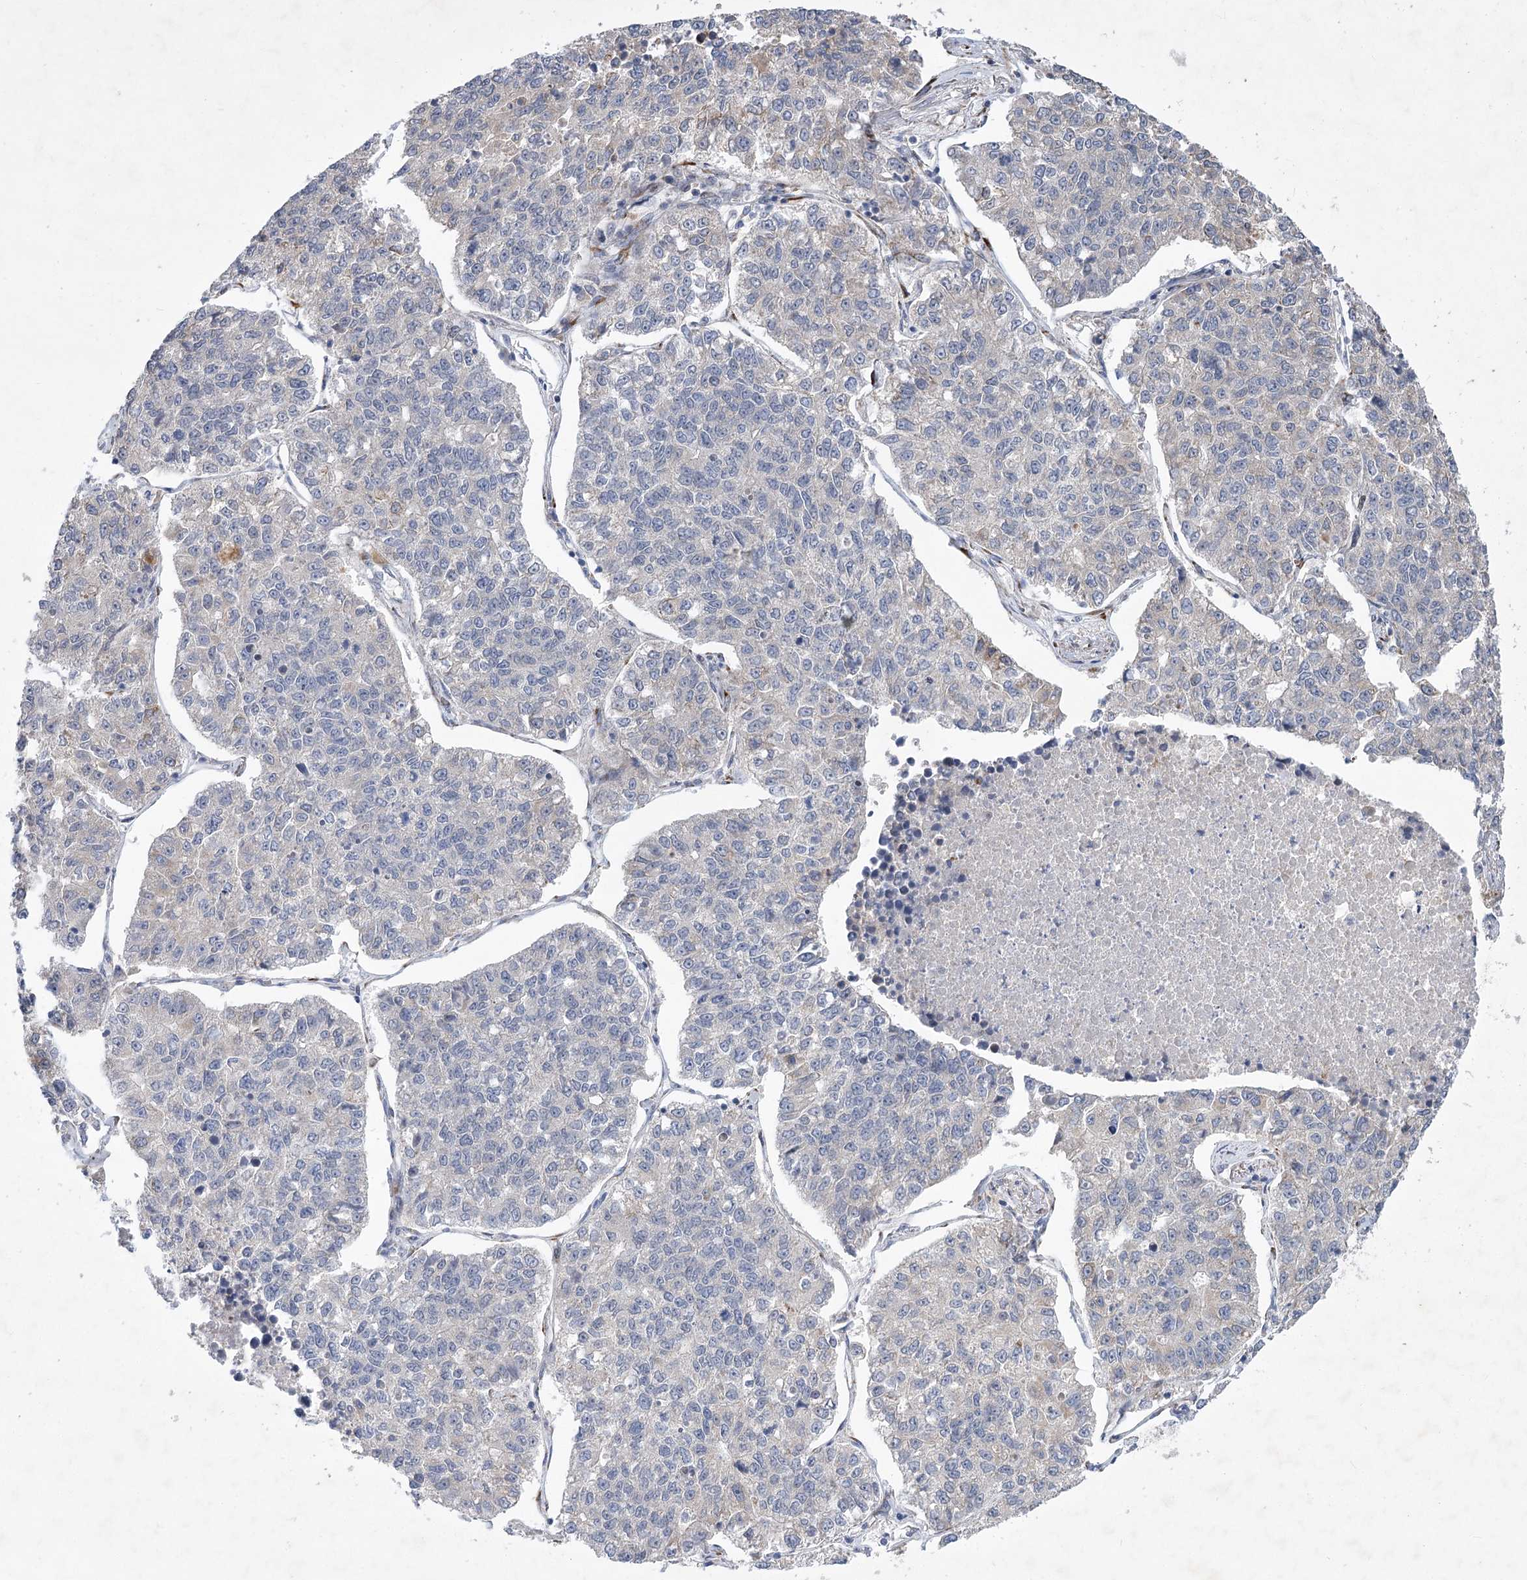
{"staining": {"intensity": "negative", "quantity": "none", "location": "none"}, "tissue": "lung cancer", "cell_type": "Tumor cells", "image_type": "cancer", "snomed": [{"axis": "morphology", "description": "Adenocarcinoma, NOS"}, {"axis": "topography", "description": "Lung"}], "caption": "The immunohistochemistry (IHC) photomicrograph has no significant positivity in tumor cells of lung cancer tissue.", "gene": "GCNT4", "patient": {"sex": "male", "age": 49}}